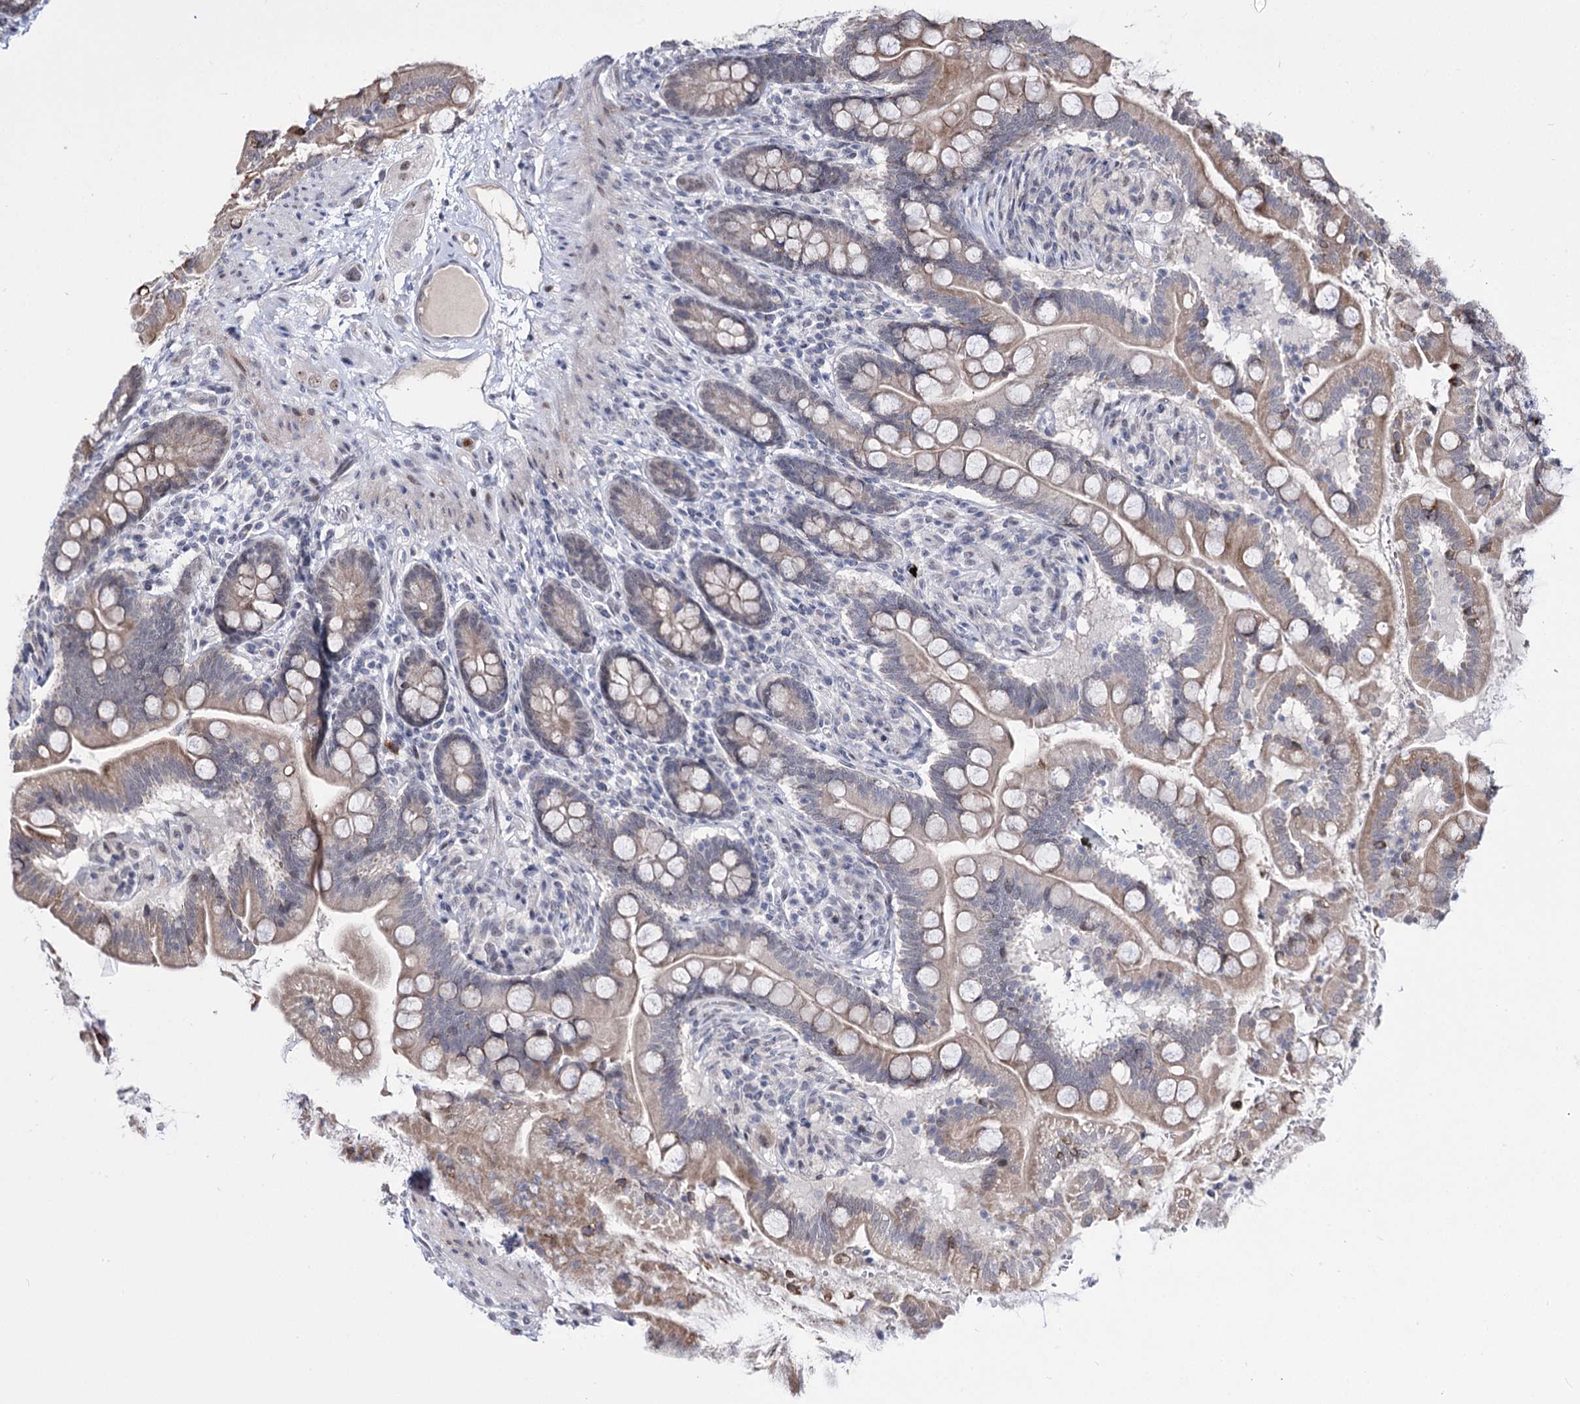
{"staining": {"intensity": "weak", "quantity": "<25%", "location": "cytoplasmic/membranous"}, "tissue": "small intestine", "cell_type": "Glandular cells", "image_type": "normal", "snomed": [{"axis": "morphology", "description": "Normal tissue, NOS"}, {"axis": "topography", "description": "Small intestine"}], "caption": "A high-resolution micrograph shows IHC staining of benign small intestine, which exhibits no significant staining in glandular cells.", "gene": "STOX1", "patient": {"sex": "female", "age": 64}}